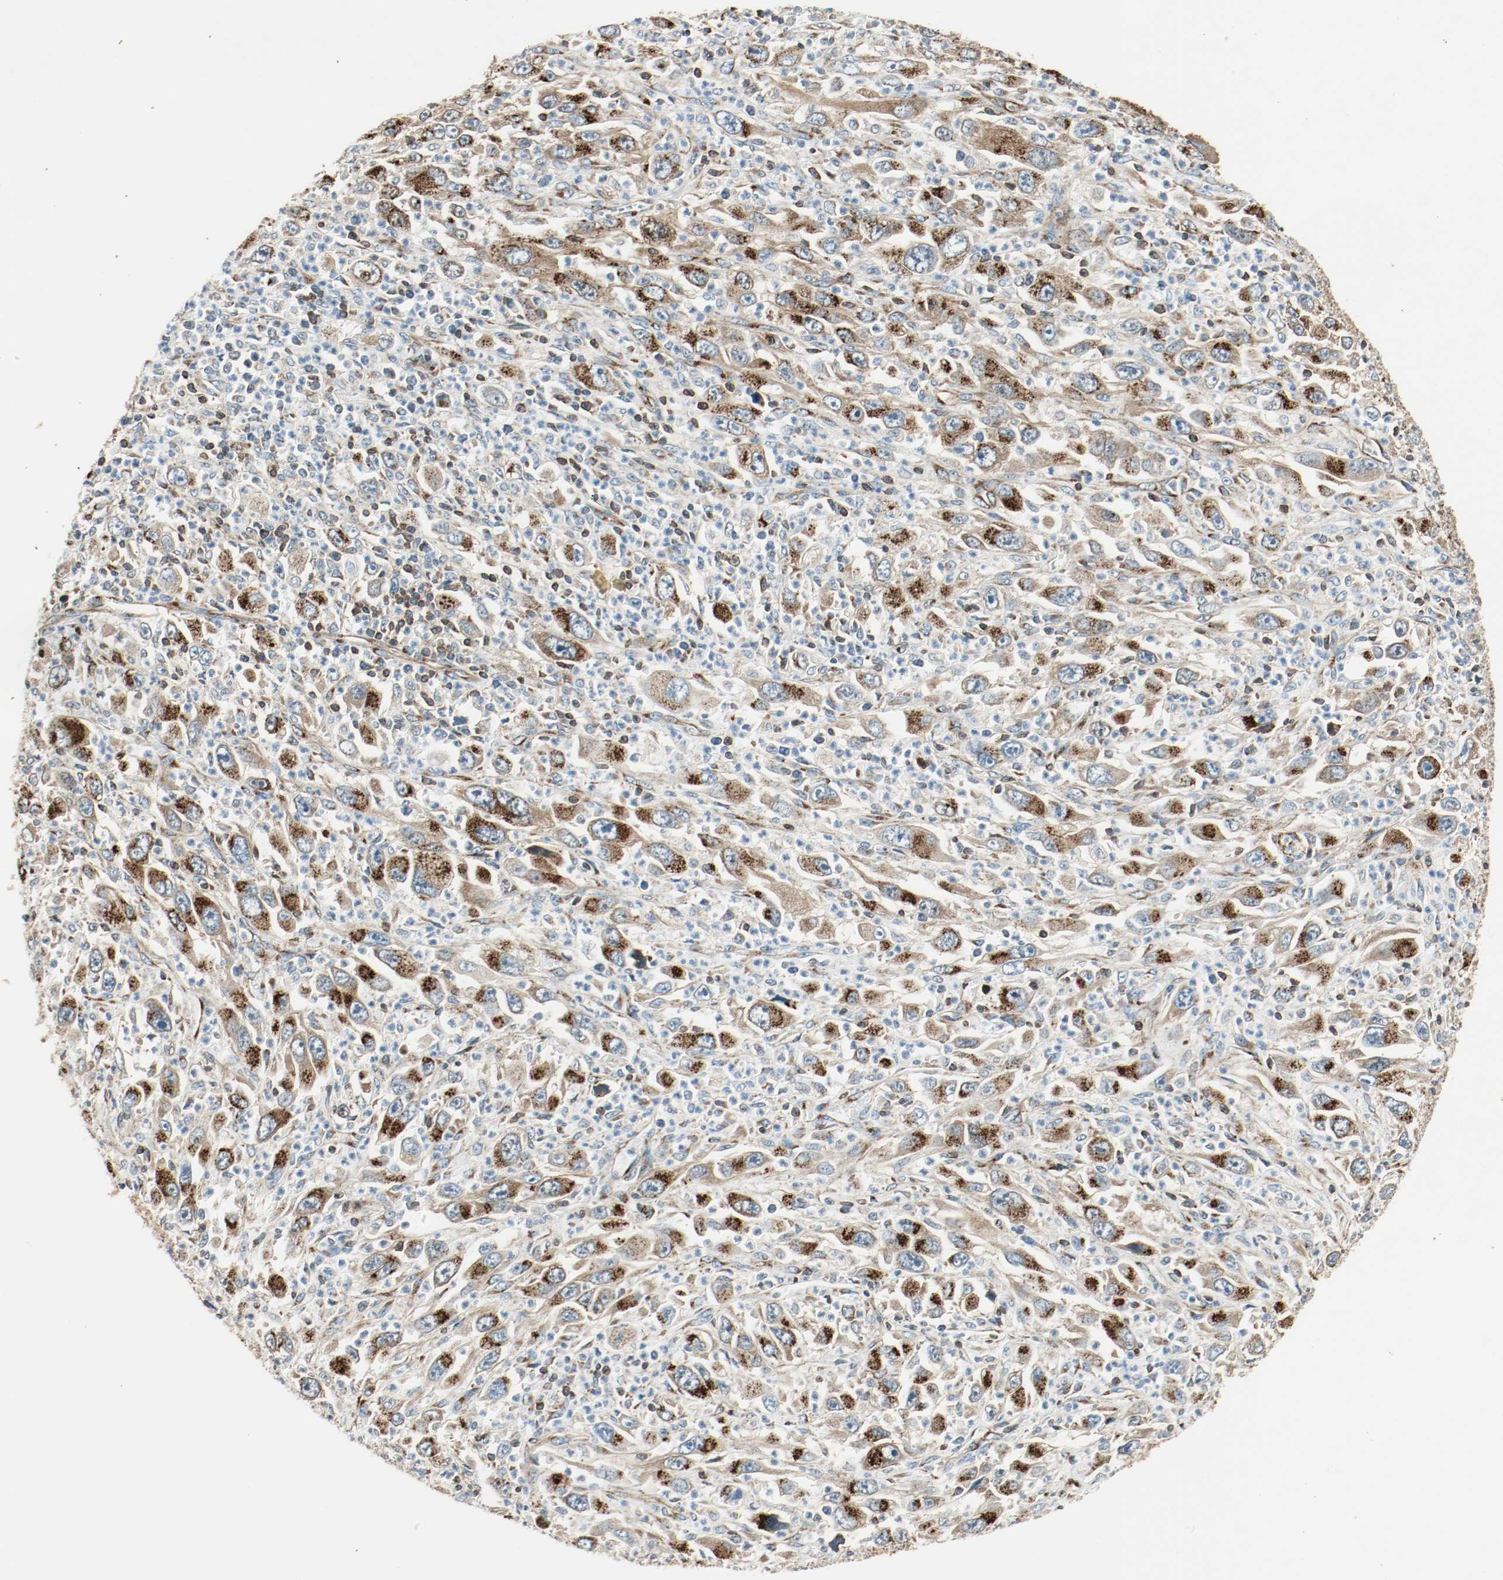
{"staining": {"intensity": "strong", "quantity": ">75%", "location": "cytoplasmic/membranous"}, "tissue": "melanoma", "cell_type": "Tumor cells", "image_type": "cancer", "snomed": [{"axis": "morphology", "description": "Malignant melanoma, Metastatic site"}, {"axis": "topography", "description": "Skin"}], "caption": "A histopathology image of human malignant melanoma (metastatic site) stained for a protein demonstrates strong cytoplasmic/membranous brown staining in tumor cells.", "gene": "PLCG1", "patient": {"sex": "female", "age": 56}}